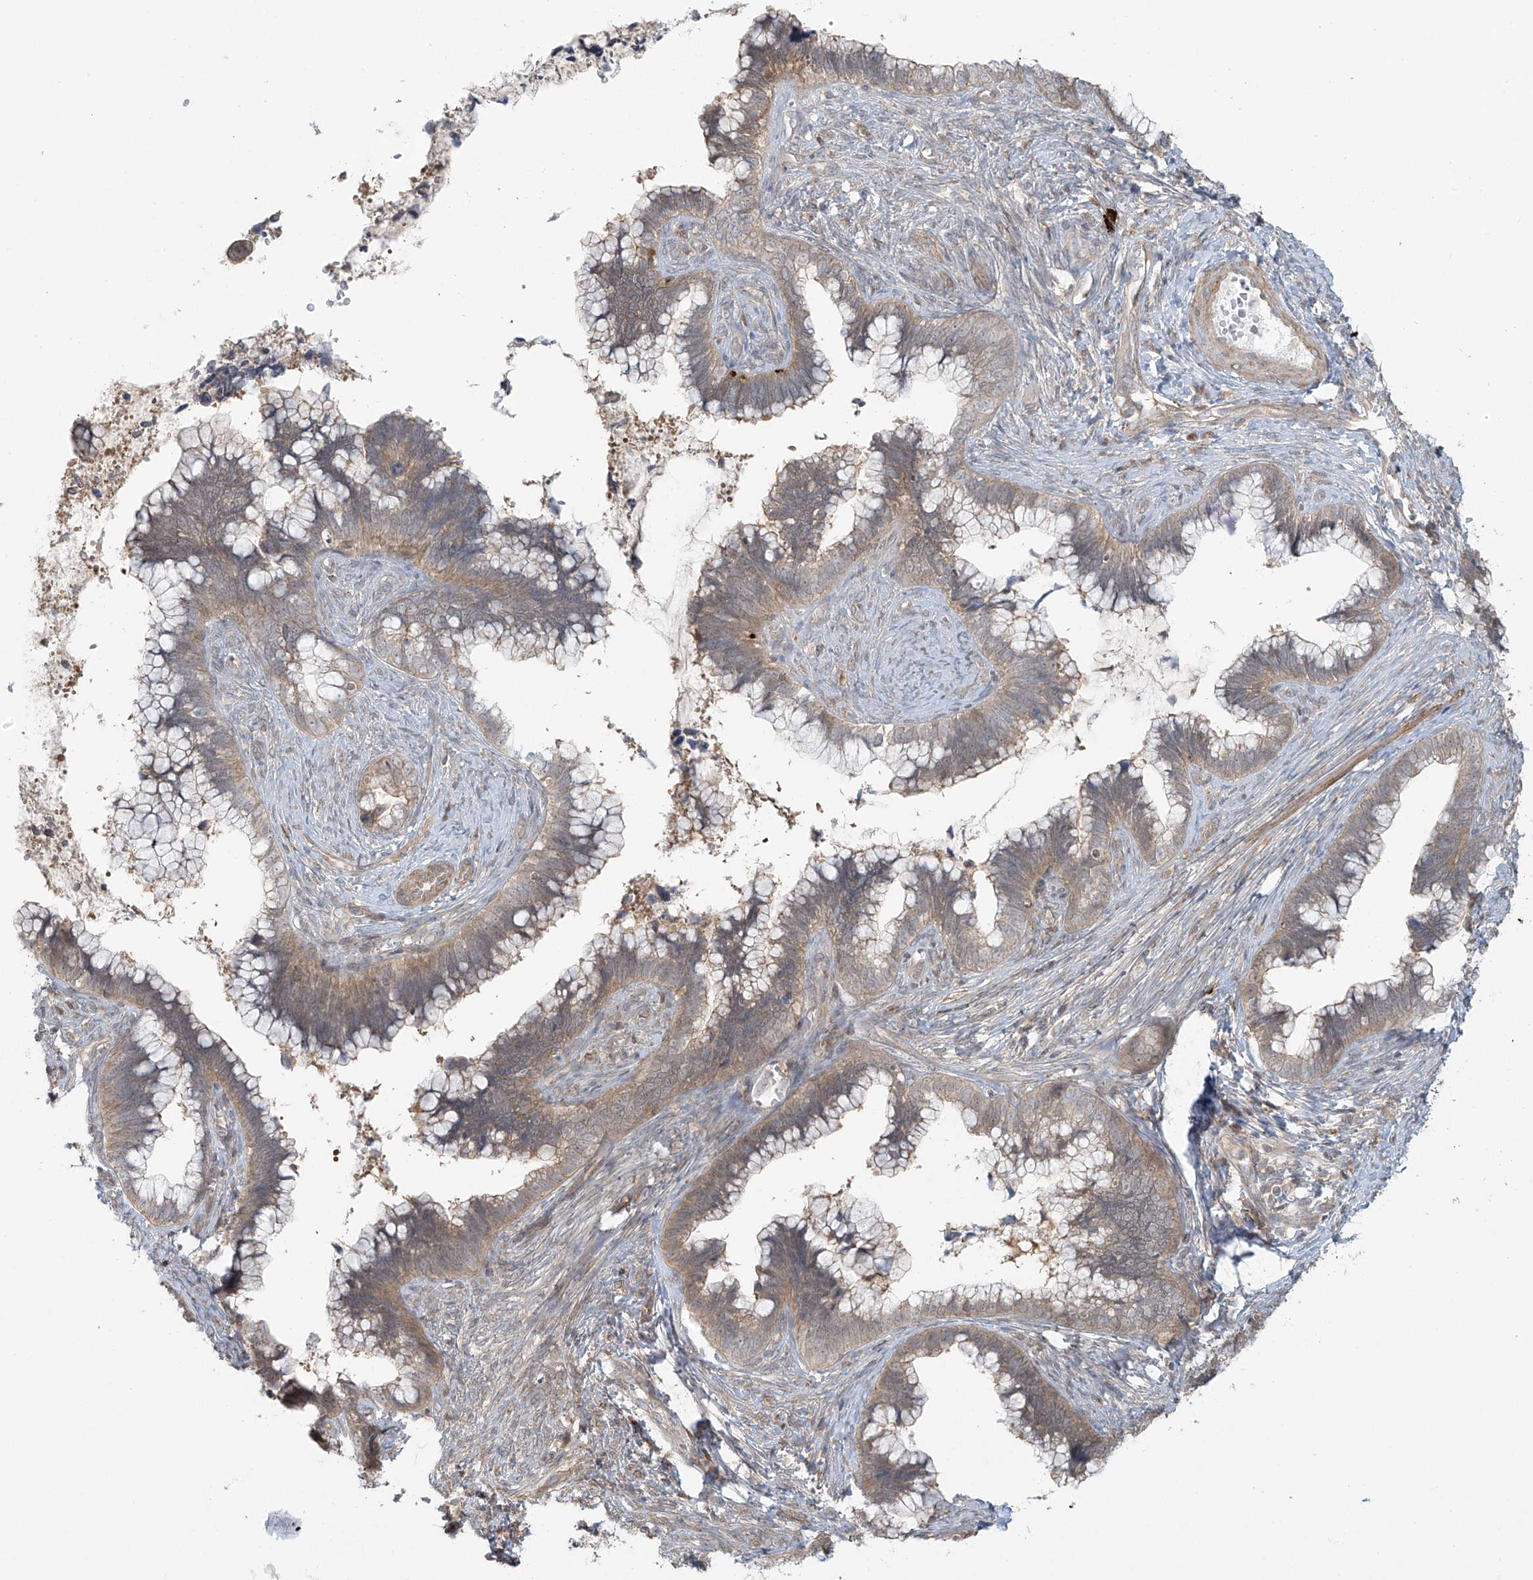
{"staining": {"intensity": "weak", "quantity": "<25%", "location": "cytoplasmic/membranous"}, "tissue": "cervical cancer", "cell_type": "Tumor cells", "image_type": "cancer", "snomed": [{"axis": "morphology", "description": "Adenocarcinoma, NOS"}, {"axis": "topography", "description": "Cervix"}], "caption": "This photomicrograph is of cervical cancer stained with immunohistochemistry to label a protein in brown with the nuclei are counter-stained blue. There is no staining in tumor cells. (DAB immunohistochemistry with hematoxylin counter stain).", "gene": "HDDC2", "patient": {"sex": "female", "age": 44}}